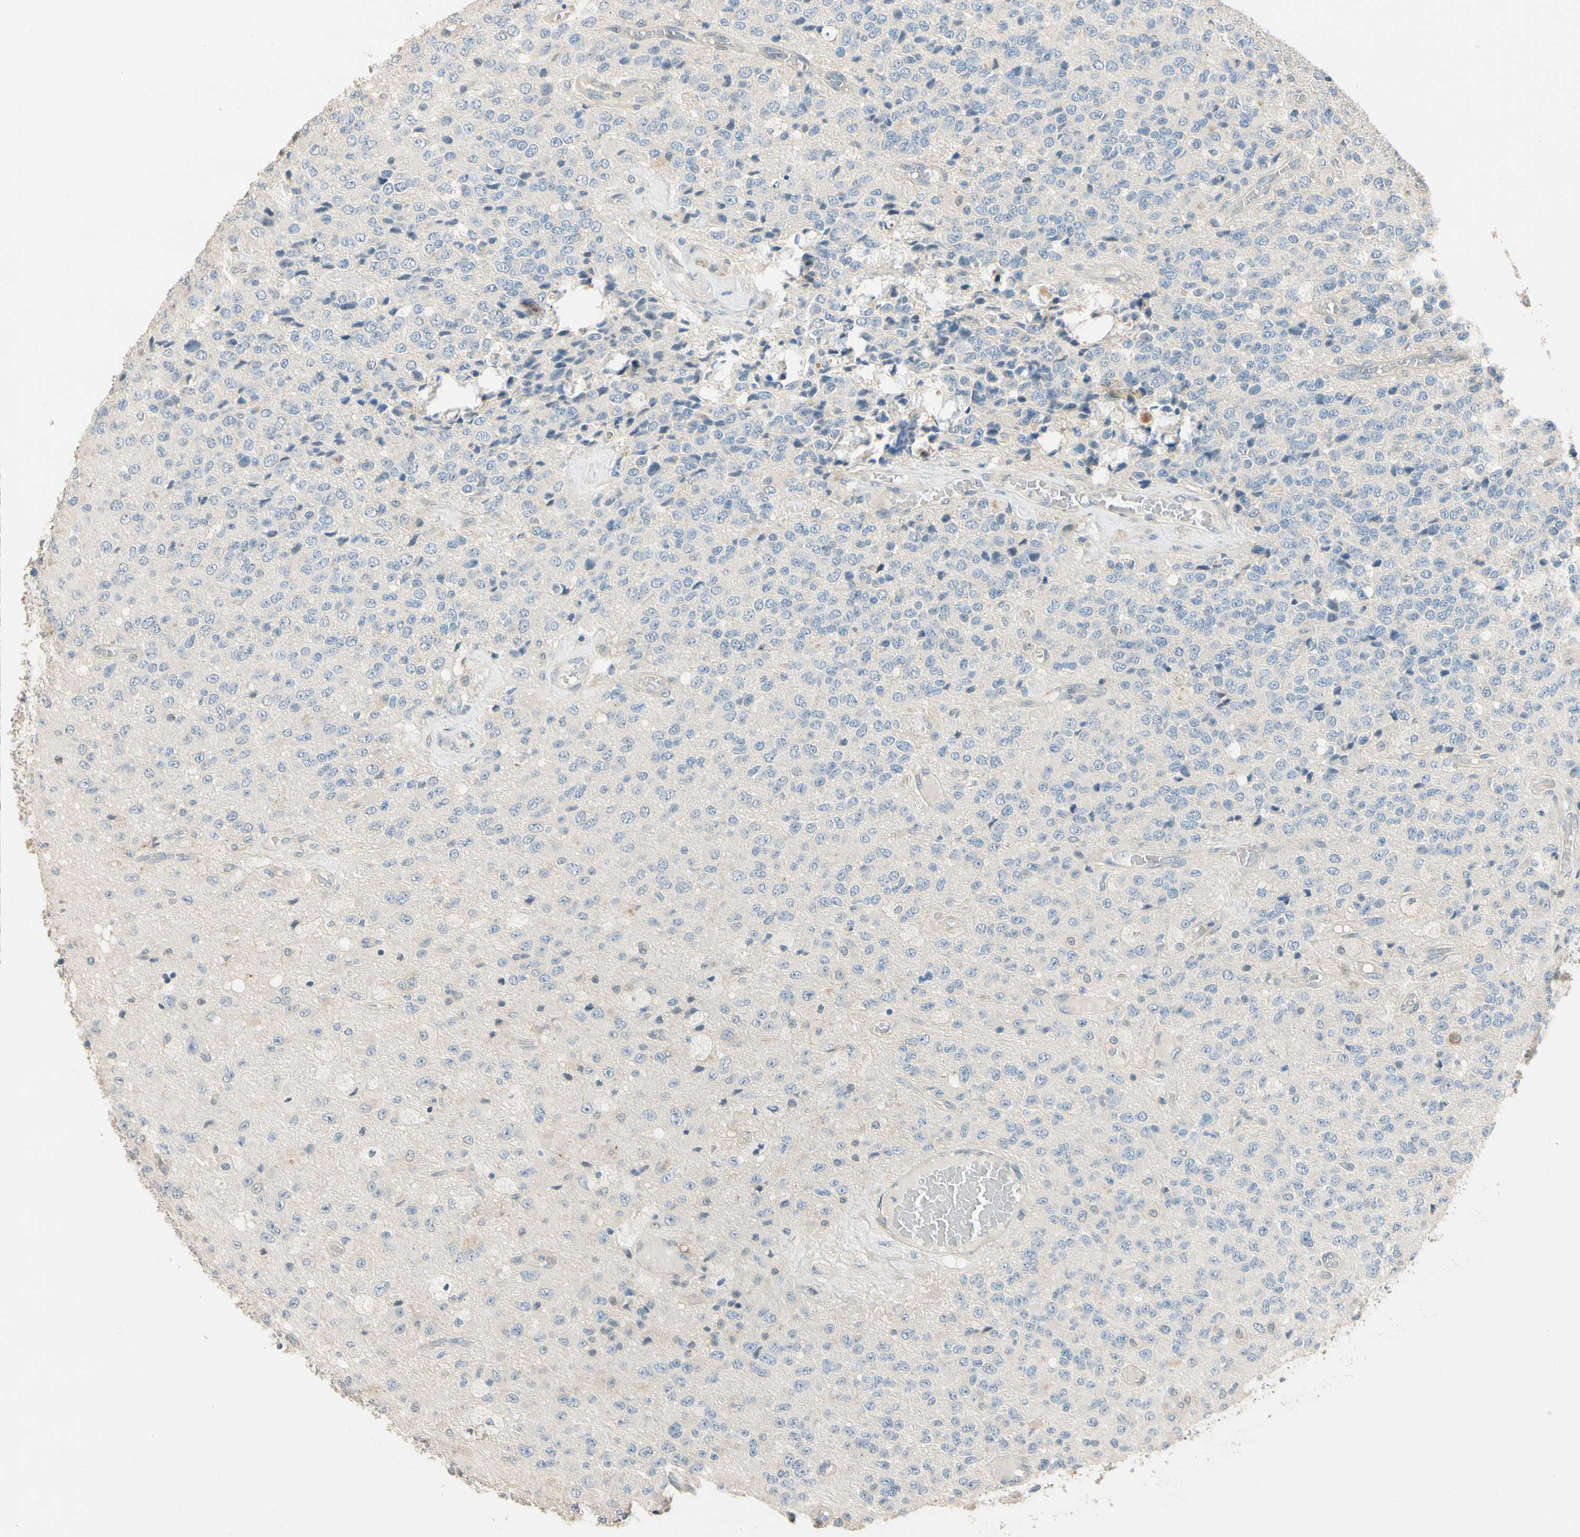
{"staining": {"intensity": "negative", "quantity": "none", "location": "none"}, "tissue": "glioma", "cell_type": "Tumor cells", "image_type": "cancer", "snomed": [{"axis": "morphology", "description": "Glioma, malignant, High grade"}, {"axis": "topography", "description": "pancreas cauda"}], "caption": "IHC photomicrograph of neoplastic tissue: glioma stained with DAB (3,3'-diaminobenzidine) demonstrates no significant protein staining in tumor cells.", "gene": "MAP3K7", "patient": {"sex": "male", "age": 60}}